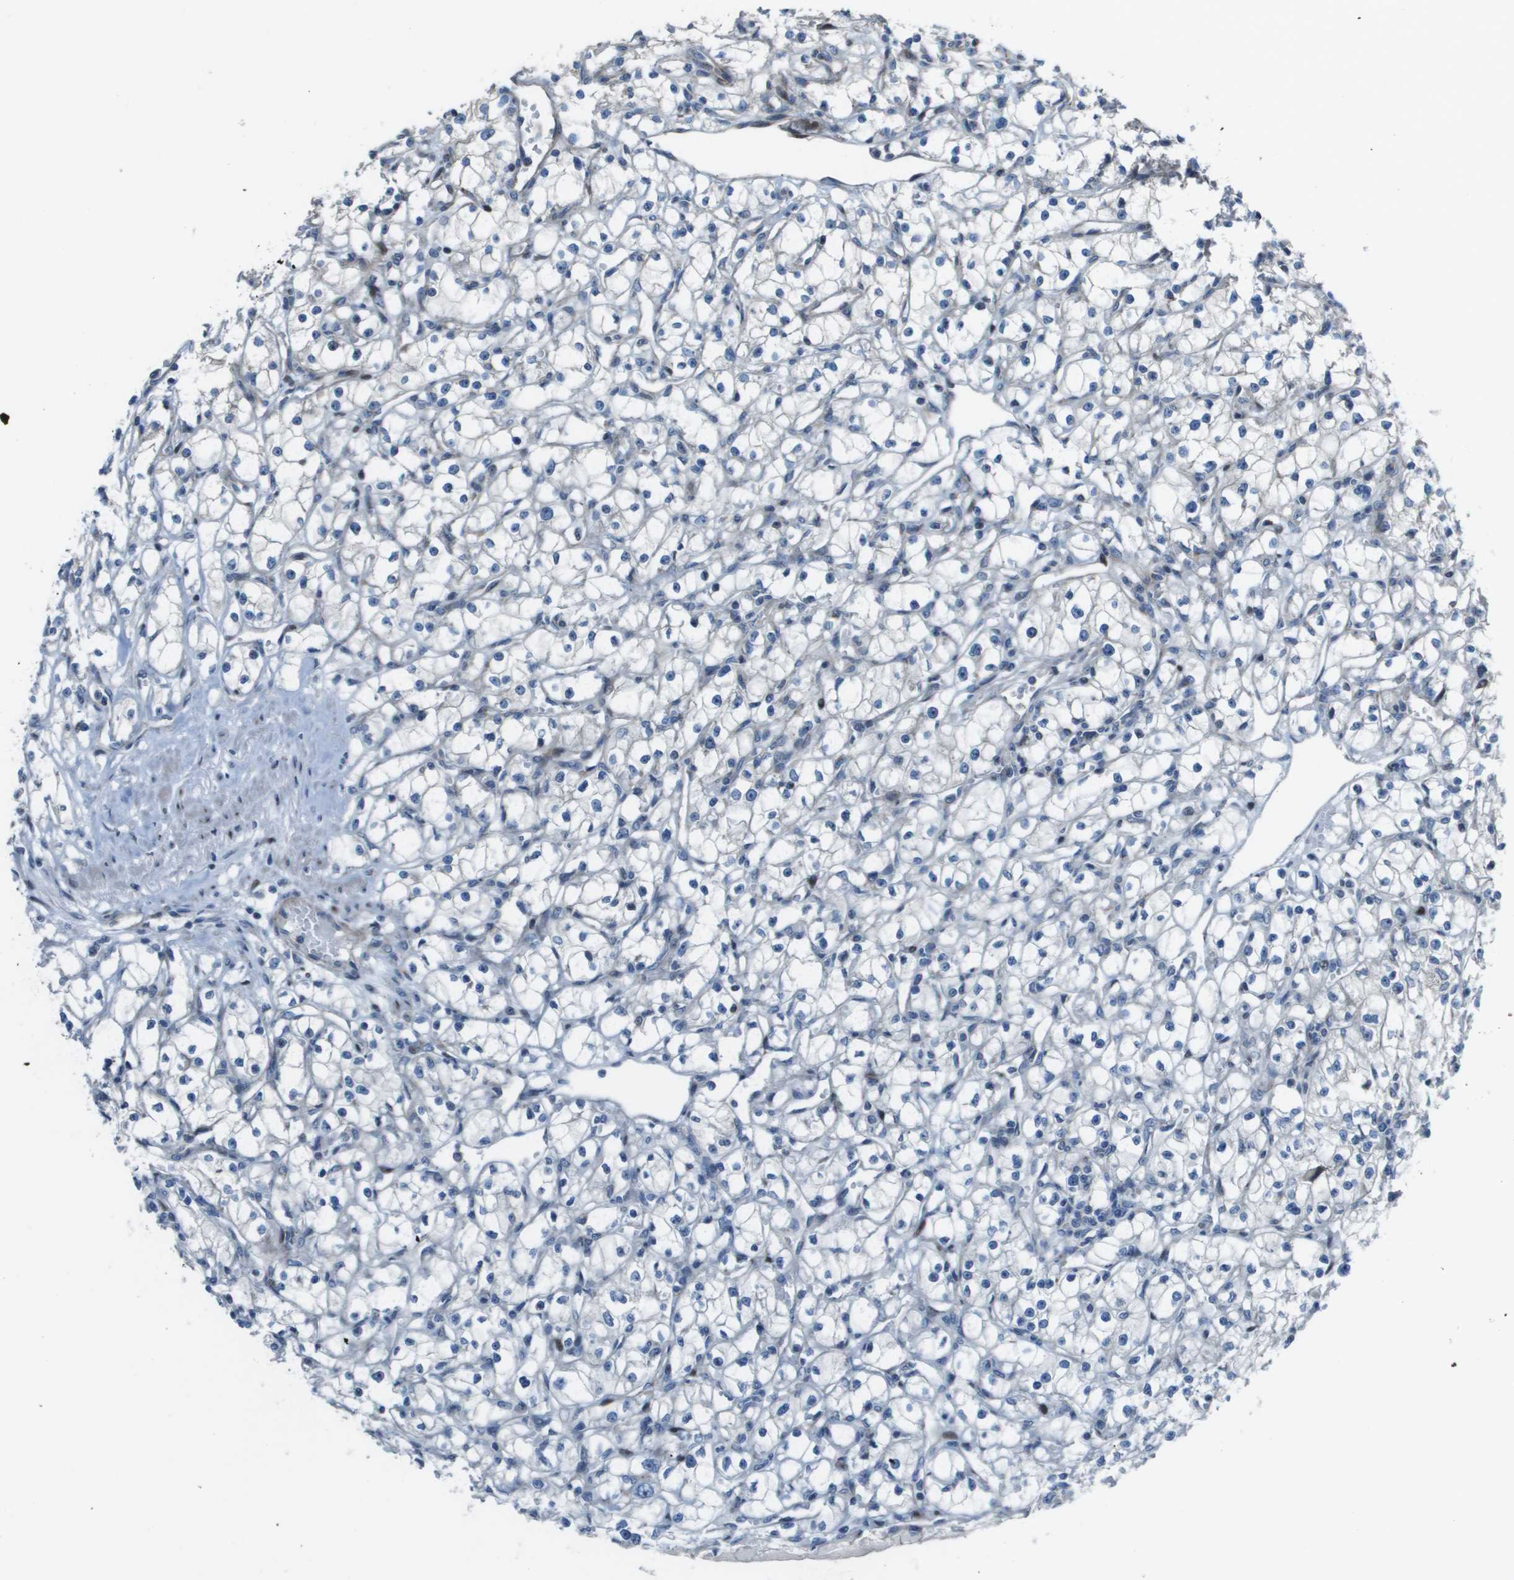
{"staining": {"intensity": "negative", "quantity": "none", "location": "none"}, "tissue": "renal cancer", "cell_type": "Tumor cells", "image_type": "cancer", "snomed": [{"axis": "morphology", "description": "Adenocarcinoma, NOS"}, {"axis": "topography", "description": "Kidney"}], "caption": "Histopathology image shows no protein positivity in tumor cells of renal adenocarcinoma tissue.", "gene": "MGAT3", "patient": {"sex": "male", "age": 56}}